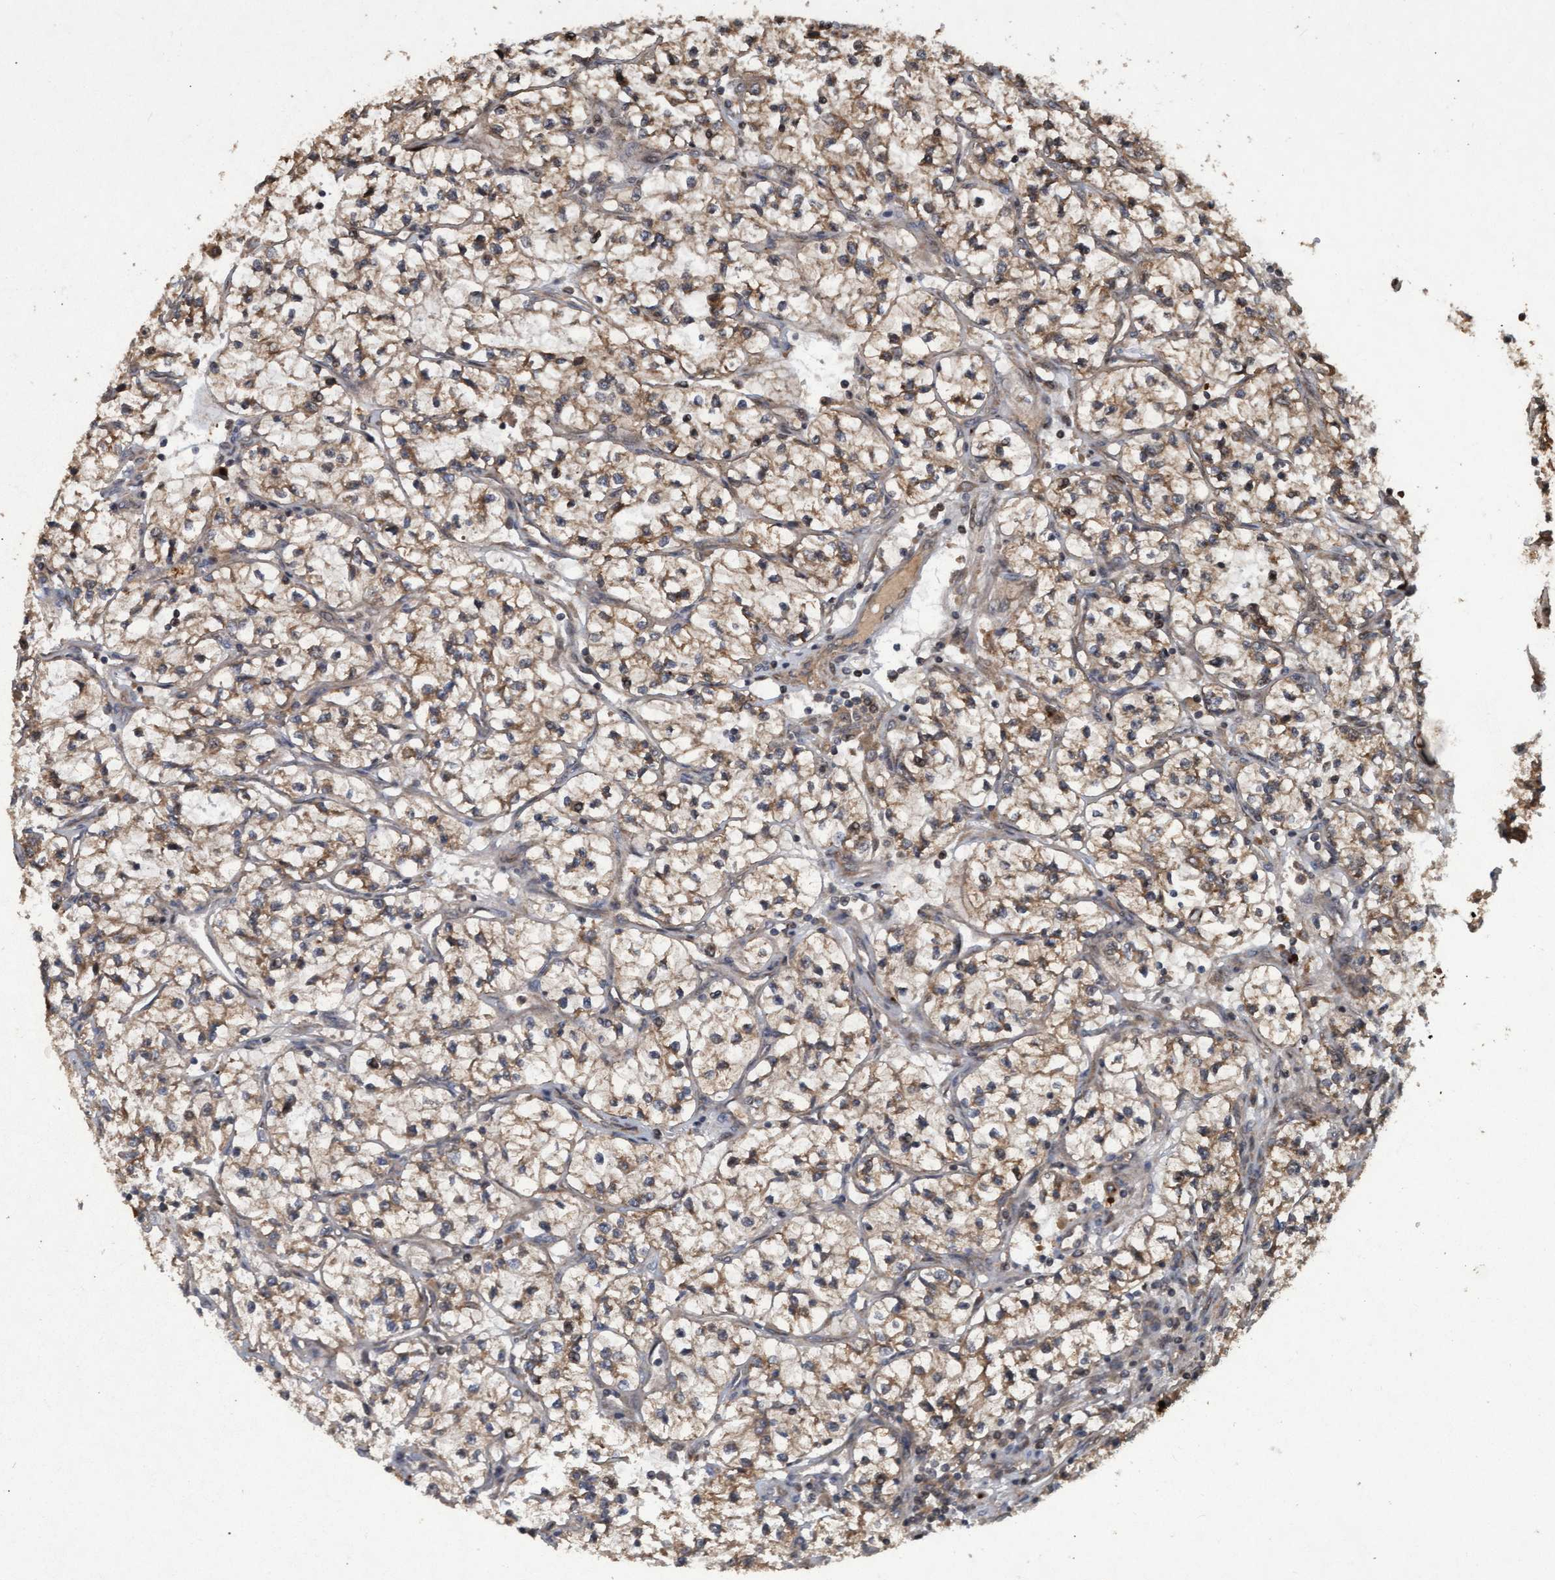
{"staining": {"intensity": "moderate", "quantity": ">75%", "location": "cytoplasmic/membranous"}, "tissue": "renal cancer", "cell_type": "Tumor cells", "image_type": "cancer", "snomed": [{"axis": "morphology", "description": "Adenocarcinoma, NOS"}, {"axis": "topography", "description": "Kidney"}], "caption": "A high-resolution histopathology image shows IHC staining of adenocarcinoma (renal), which displays moderate cytoplasmic/membranous staining in about >75% of tumor cells.", "gene": "KCNC2", "patient": {"sex": "female", "age": 57}}